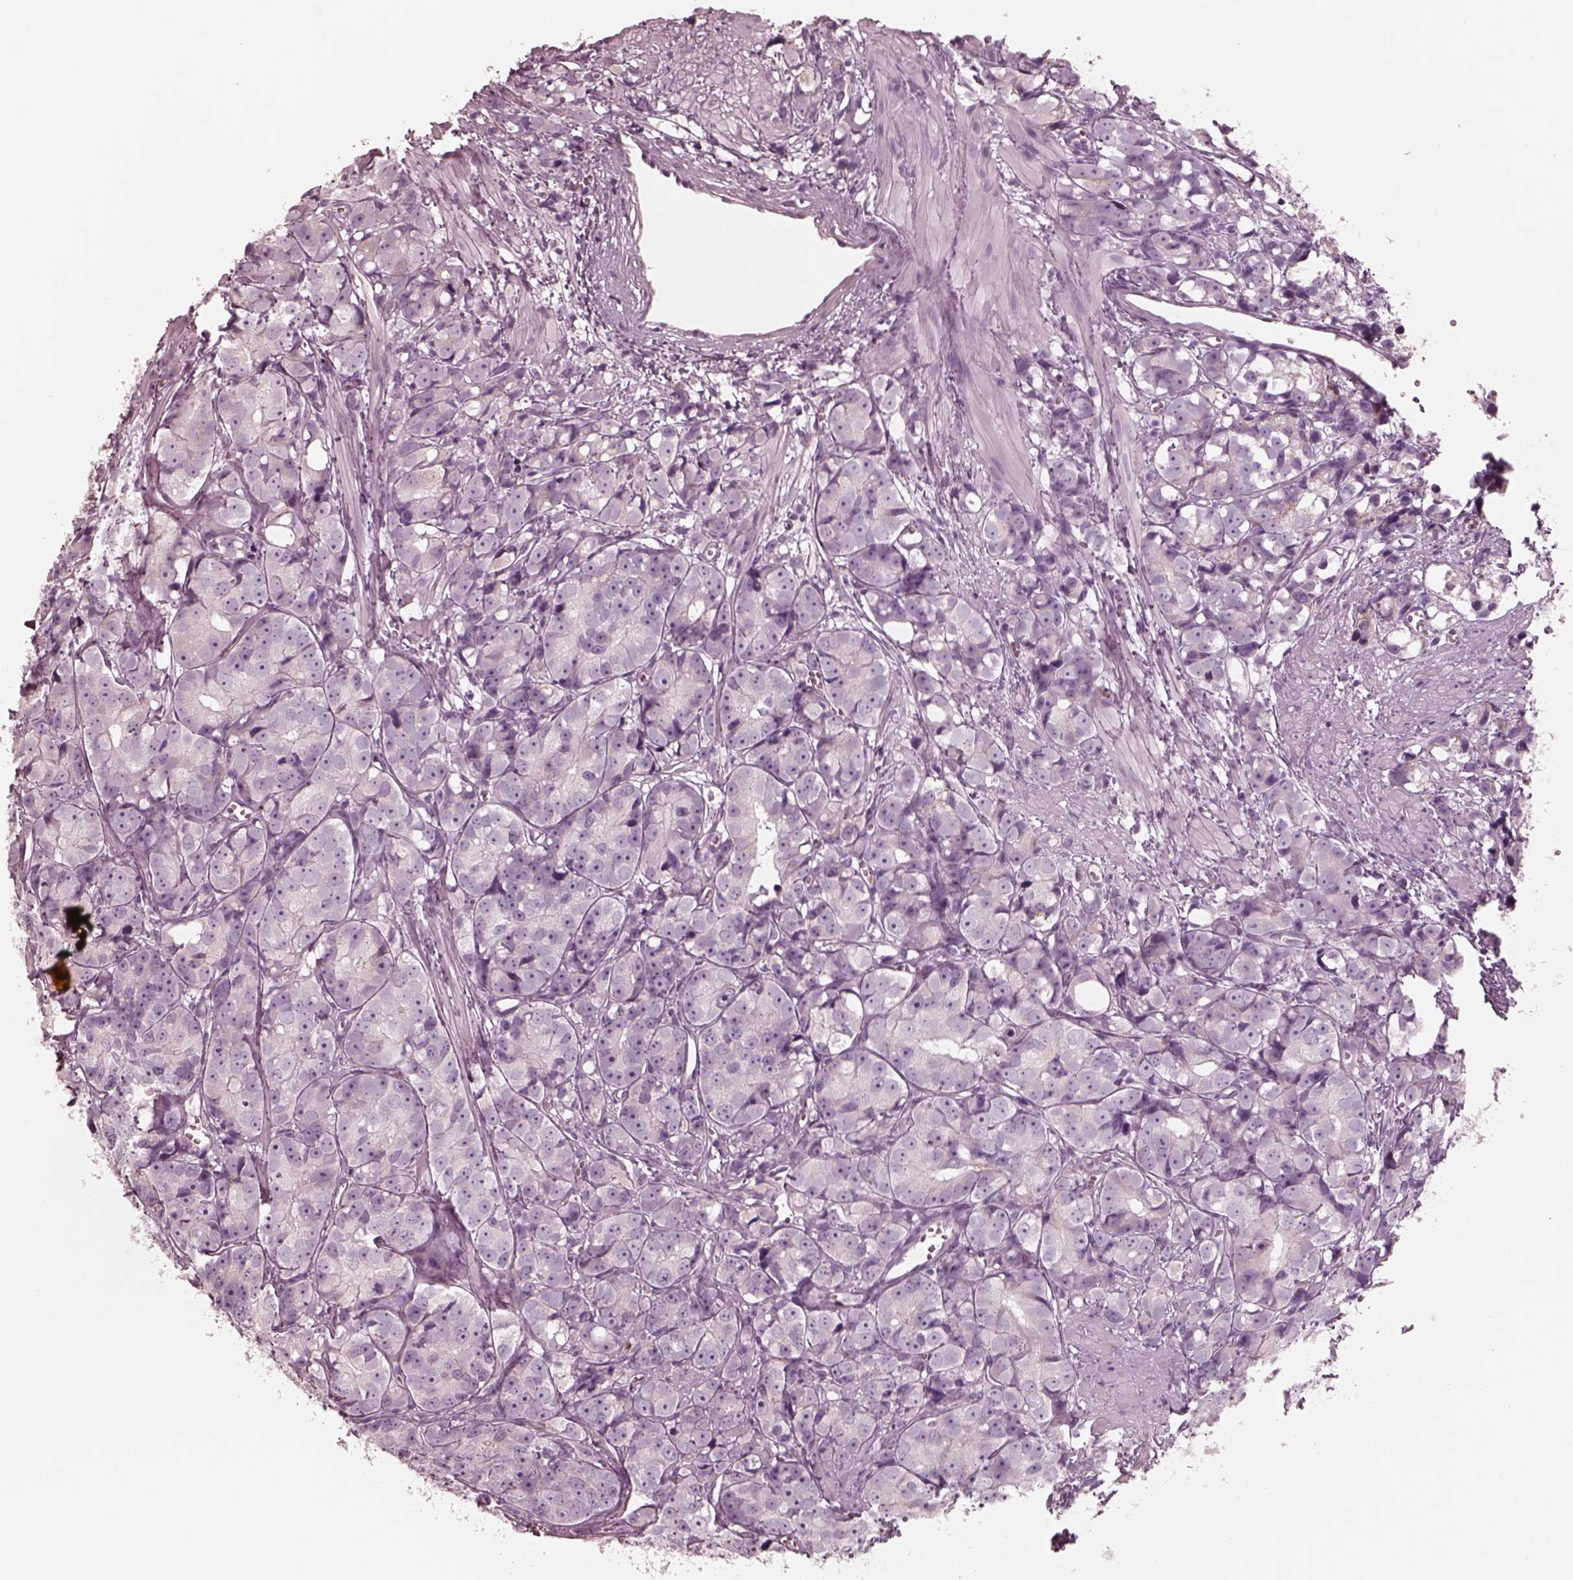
{"staining": {"intensity": "negative", "quantity": "none", "location": "none"}, "tissue": "prostate cancer", "cell_type": "Tumor cells", "image_type": "cancer", "snomed": [{"axis": "morphology", "description": "Adenocarcinoma, High grade"}, {"axis": "topography", "description": "Prostate"}], "caption": "Immunohistochemical staining of human prostate cancer (high-grade adenocarcinoma) displays no significant staining in tumor cells.", "gene": "GPRIN1", "patient": {"sex": "male", "age": 77}}